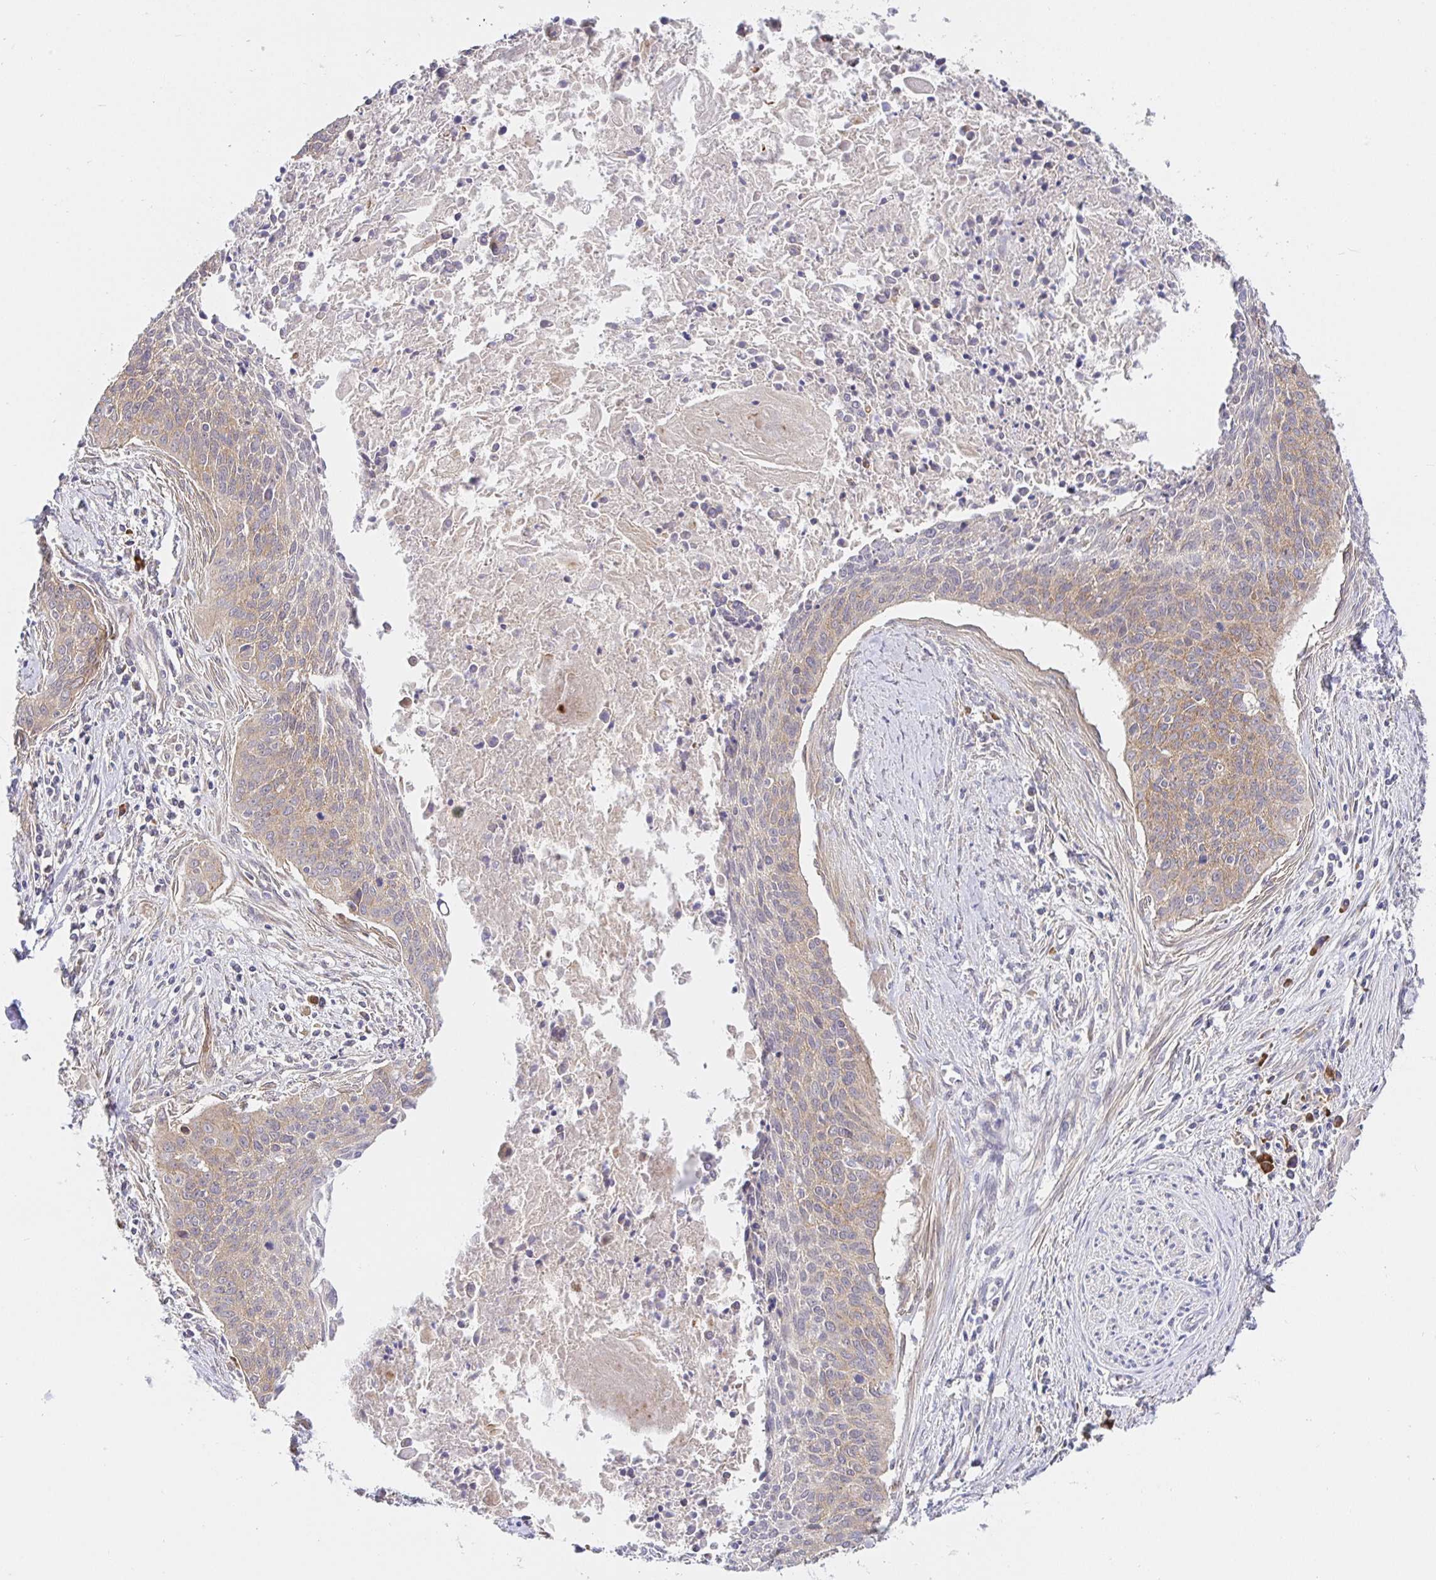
{"staining": {"intensity": "weak", "quantity": "25%-75%", "location": "cytoplasmic/membranous"}, "tissue": "cervical cancer", "cell_type": "Tumor cells", "image_type": "cancer", "snomed": [{"axis": "morphology", "description": "Squamous cell carcinoma, NOS"}, {"axis": "topography", "description": "Cervix"}], "caption": "Immunohistochemical staining of human cervical cancer shows low levels of weak cytoplasmic/membranous expression in about 25%-75% of tumor cells.", "gene": "ZDHHC11", "patient": {"sex": "female", "age": 55}}